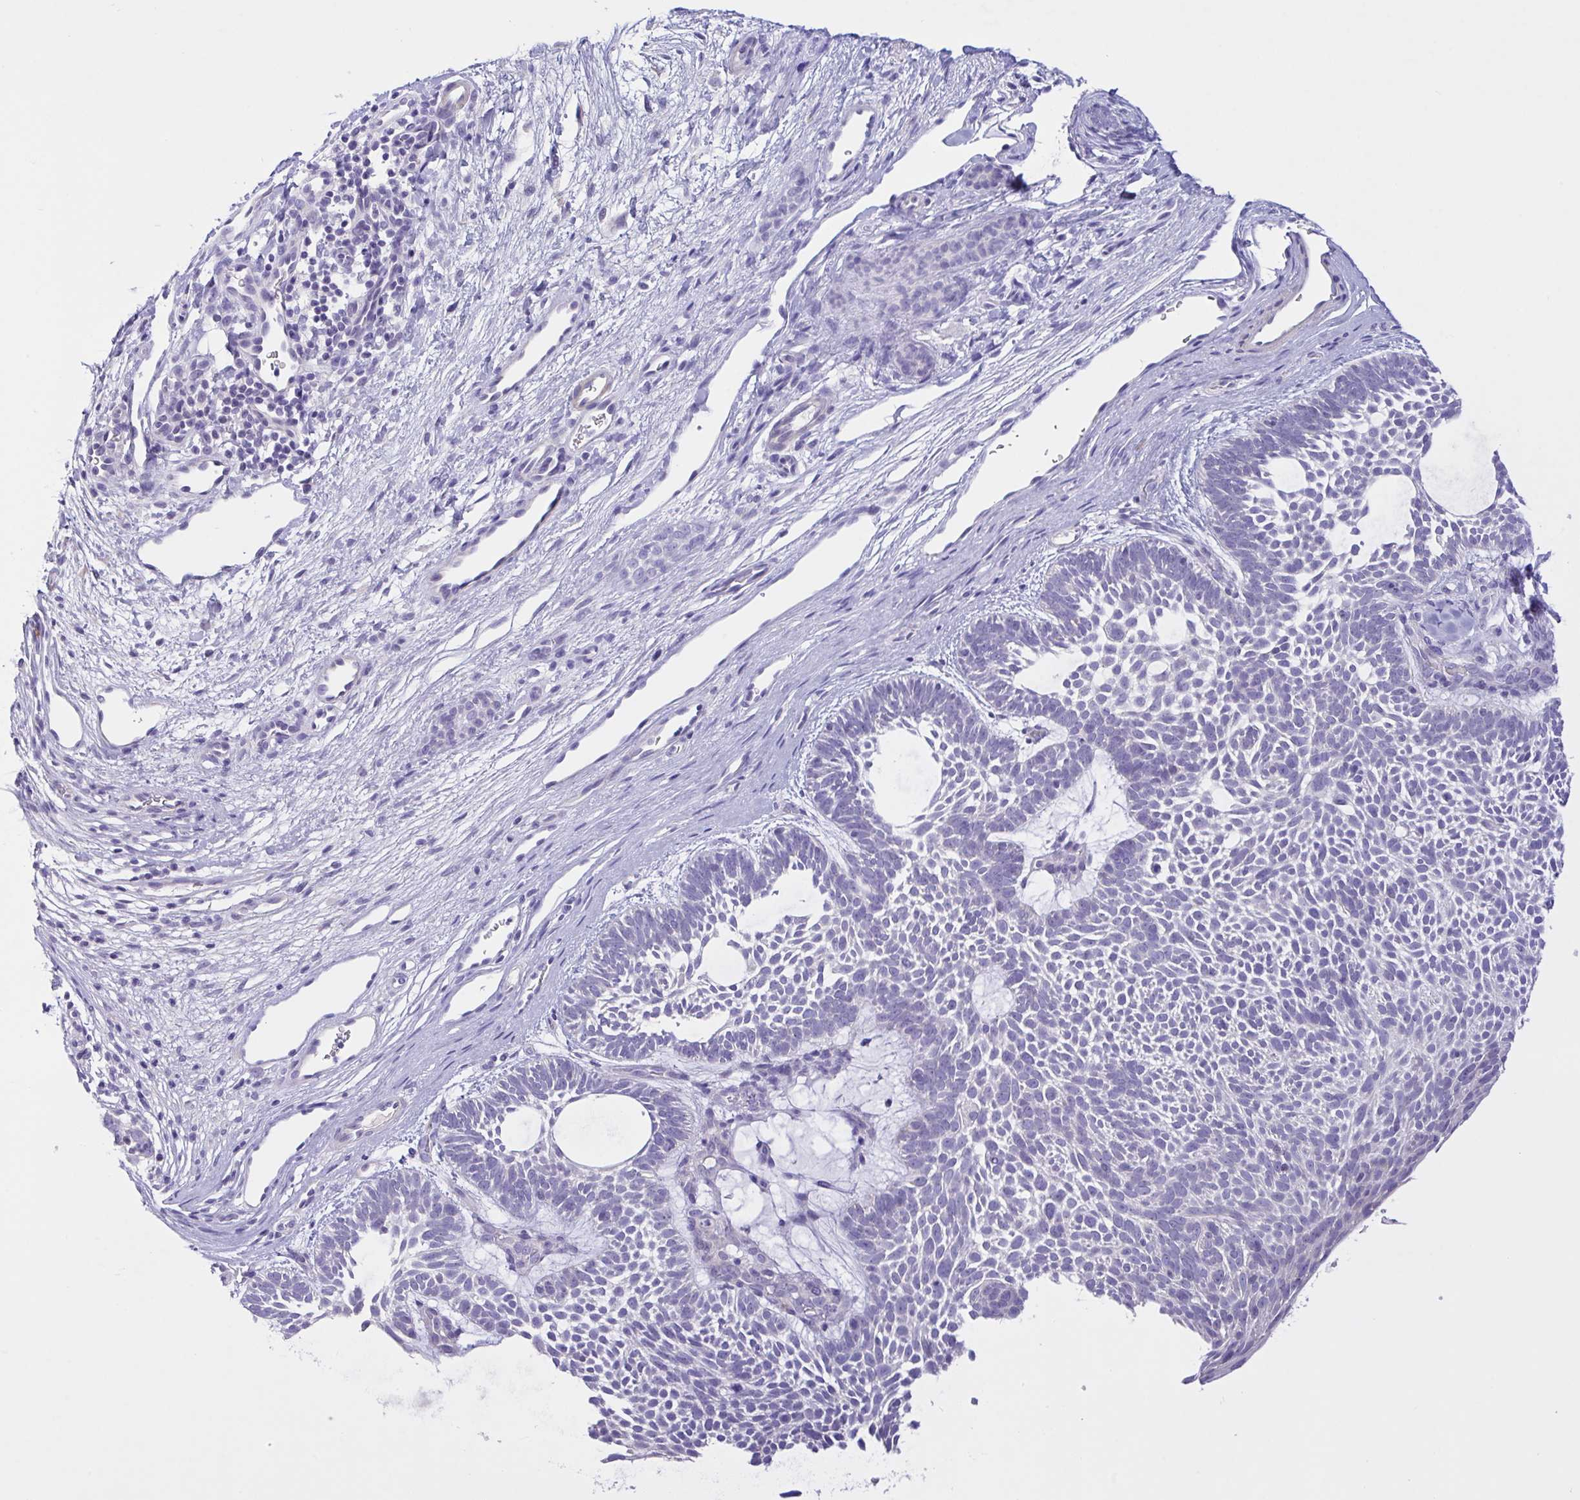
{"staining": {"intensity": "negative", "quantity": "none", "location": "none"}, "tissue": "skin cancer", "cell_type": "Tumor cells", "image_type": "cancer", "snomed": [{"axis": "morphology", "description": "Basal cell carcinoma"}, {"axis": "topography", "description": "Skin"}, {"axis": "topography", "description": "Skin of face"}], "caption": "Skin basal cell carcinoma was stained to show a protein in brown. There is no significant staining in tumor cells.", "gene": "FAM86B1", "patient": {"sex": "male", "age": 83}}